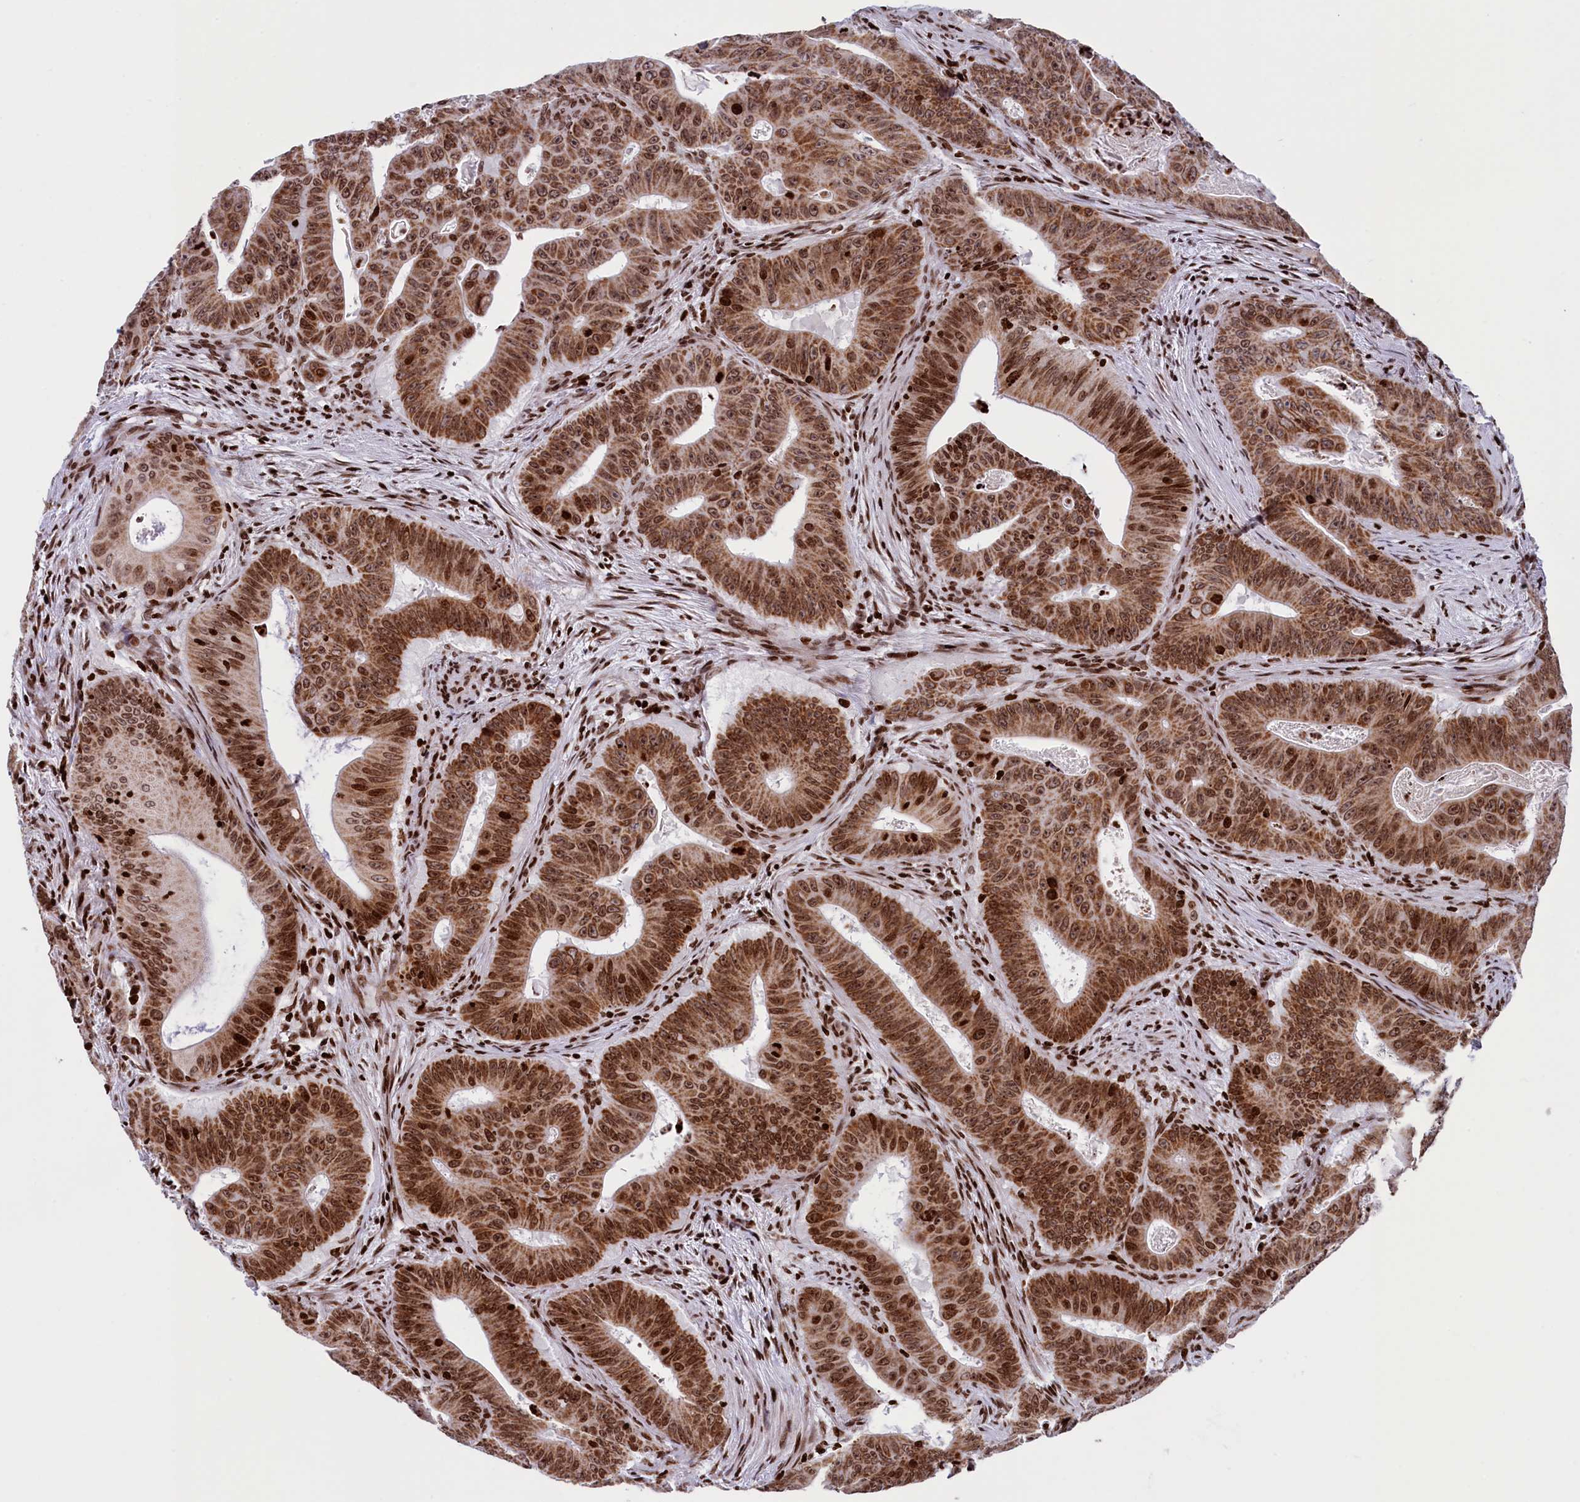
{"staining": {"intensity": "moderate", "quantity": ">75%", "location": "cytoplasmic/membranous,nuclear"}, "tissue": "colorectal cancer", "cell_type": "Tumor cells", "image_type": "cancer", "snomed": [{"axis": "morphology", "description": "Adenocarcinoma, NOS"}, {"axis": "topography", "description": "Rectum"}], "caption": "Human colorectal cancer stained with a protein marker shows moderate staining in tumor cells.", "gene": "TIMM29", "patient": {"sex": "female", "age": 75}}